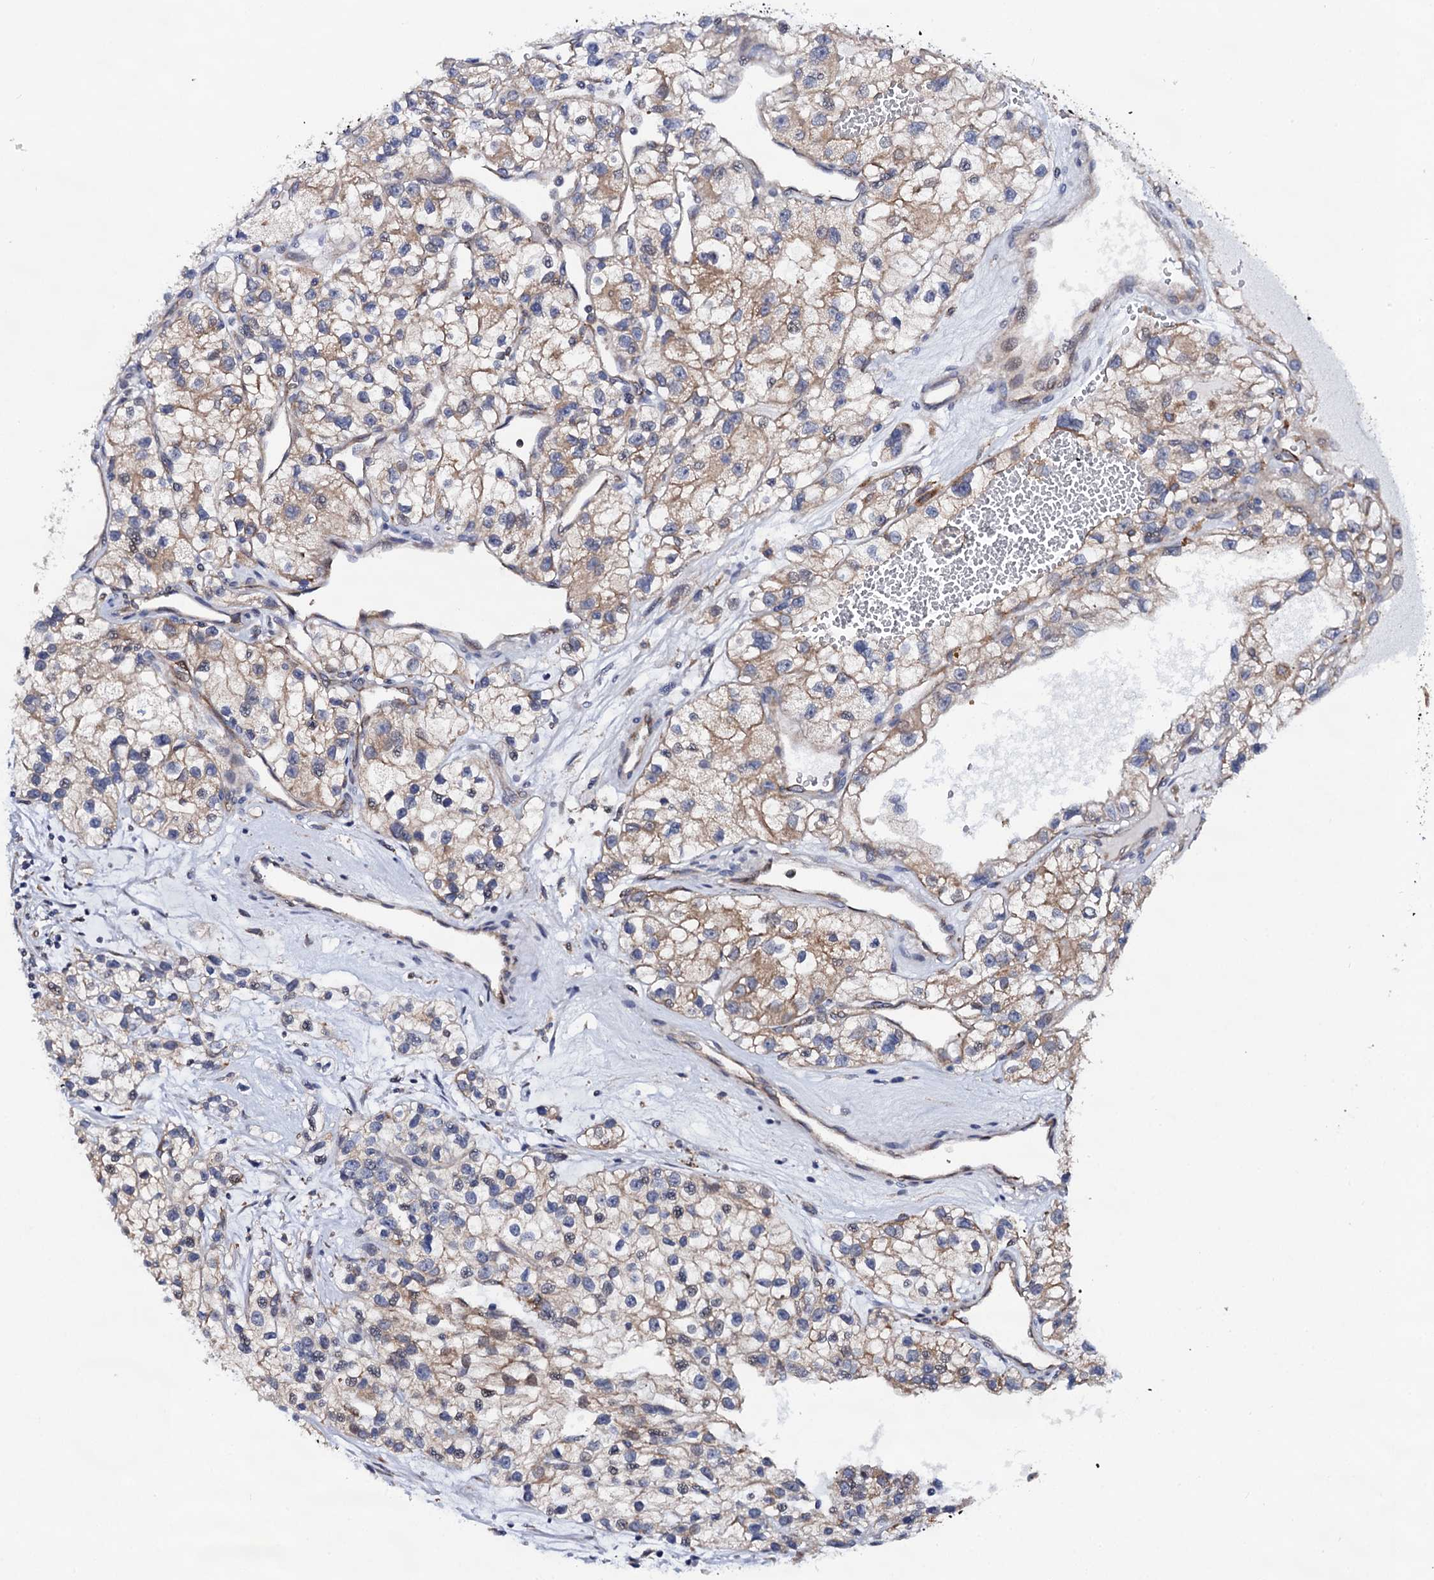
{"staining": {"intensity": "moderate", "quantity": "<25%", "location": "cytoplasmic/membranous"}, "tissue": "renal cancer", "cell_type": "Tumor cells", "image_type": "cancer", "snomed": [{"axis": "morphology", "description": "Adenocarcinoma, NOS"}, {"axis": "topography", "description": "Kidney"}], "caption": "There is low levels of moderate cytoplasmic/membranous staining in tumor cells of adenocarcinoma (renal), as demonstrated by immunohistochemical staining (brown color).", "gene": "PGLS", "patient": {"sex": "female", "age": 57}}